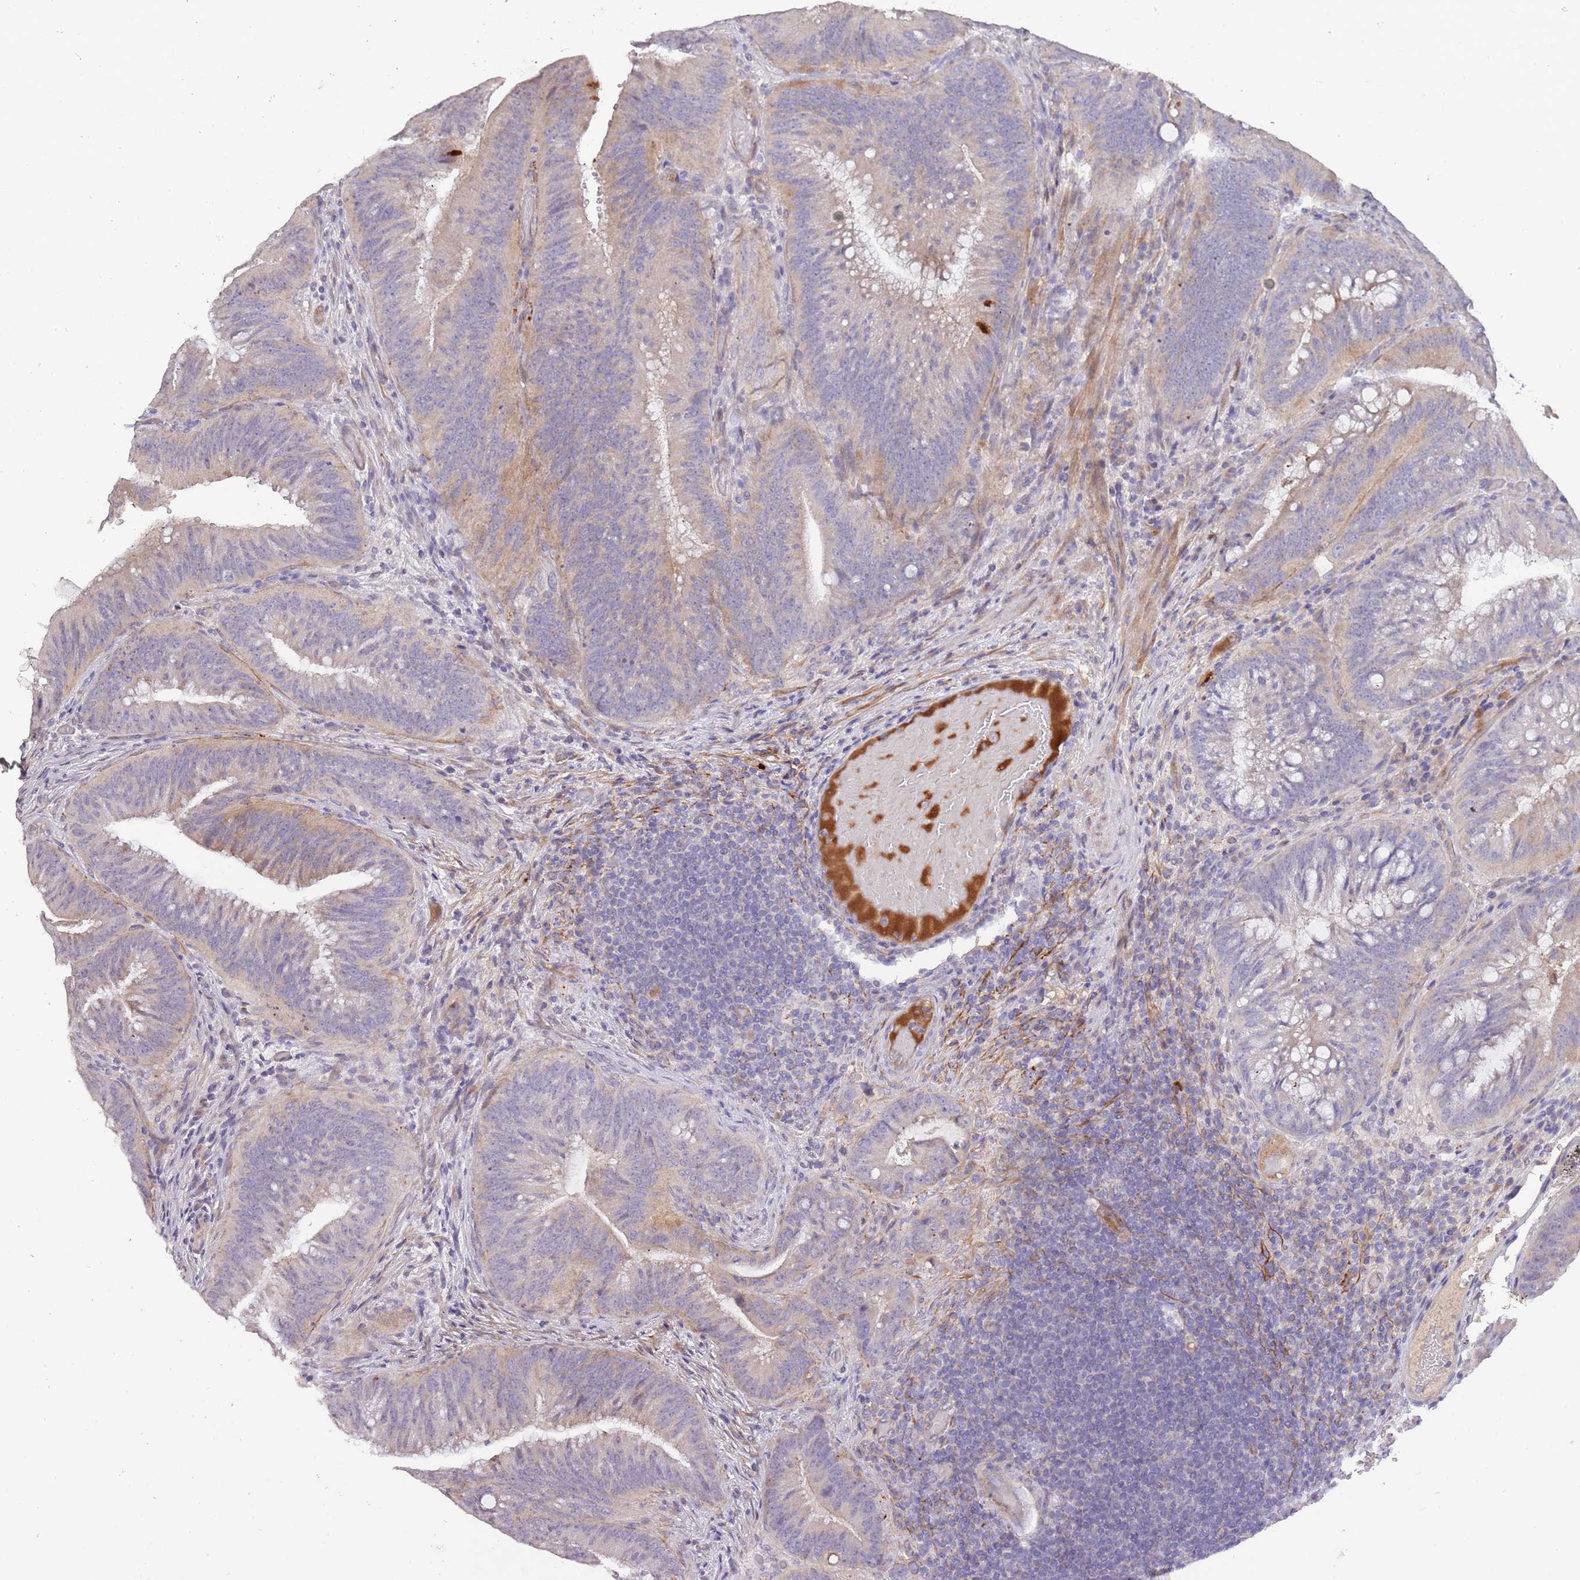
{"staining": {"intensity": "moderate", "quantity": "<25%", "location": "cytoplasmic/membranous"}, "tissue": "colorectal cancer", "cell_type": "Tumor cells", "image_type": "cancer", "snomed": [{"axis": "morphology", "description": "Adenocarcinoma, NOS"}, {"axis": "topography", "description": "Colon"}], "caption": "DAB (3,3'-diaminobenzidine) immunohistochemical staining of colorectal cancer reveals moderate cytoplasmic/membranous protein staining in approximately <25% of tumor cells.", "gene": "ZNF658", "patient": {"sex": "female", "age": 43}}